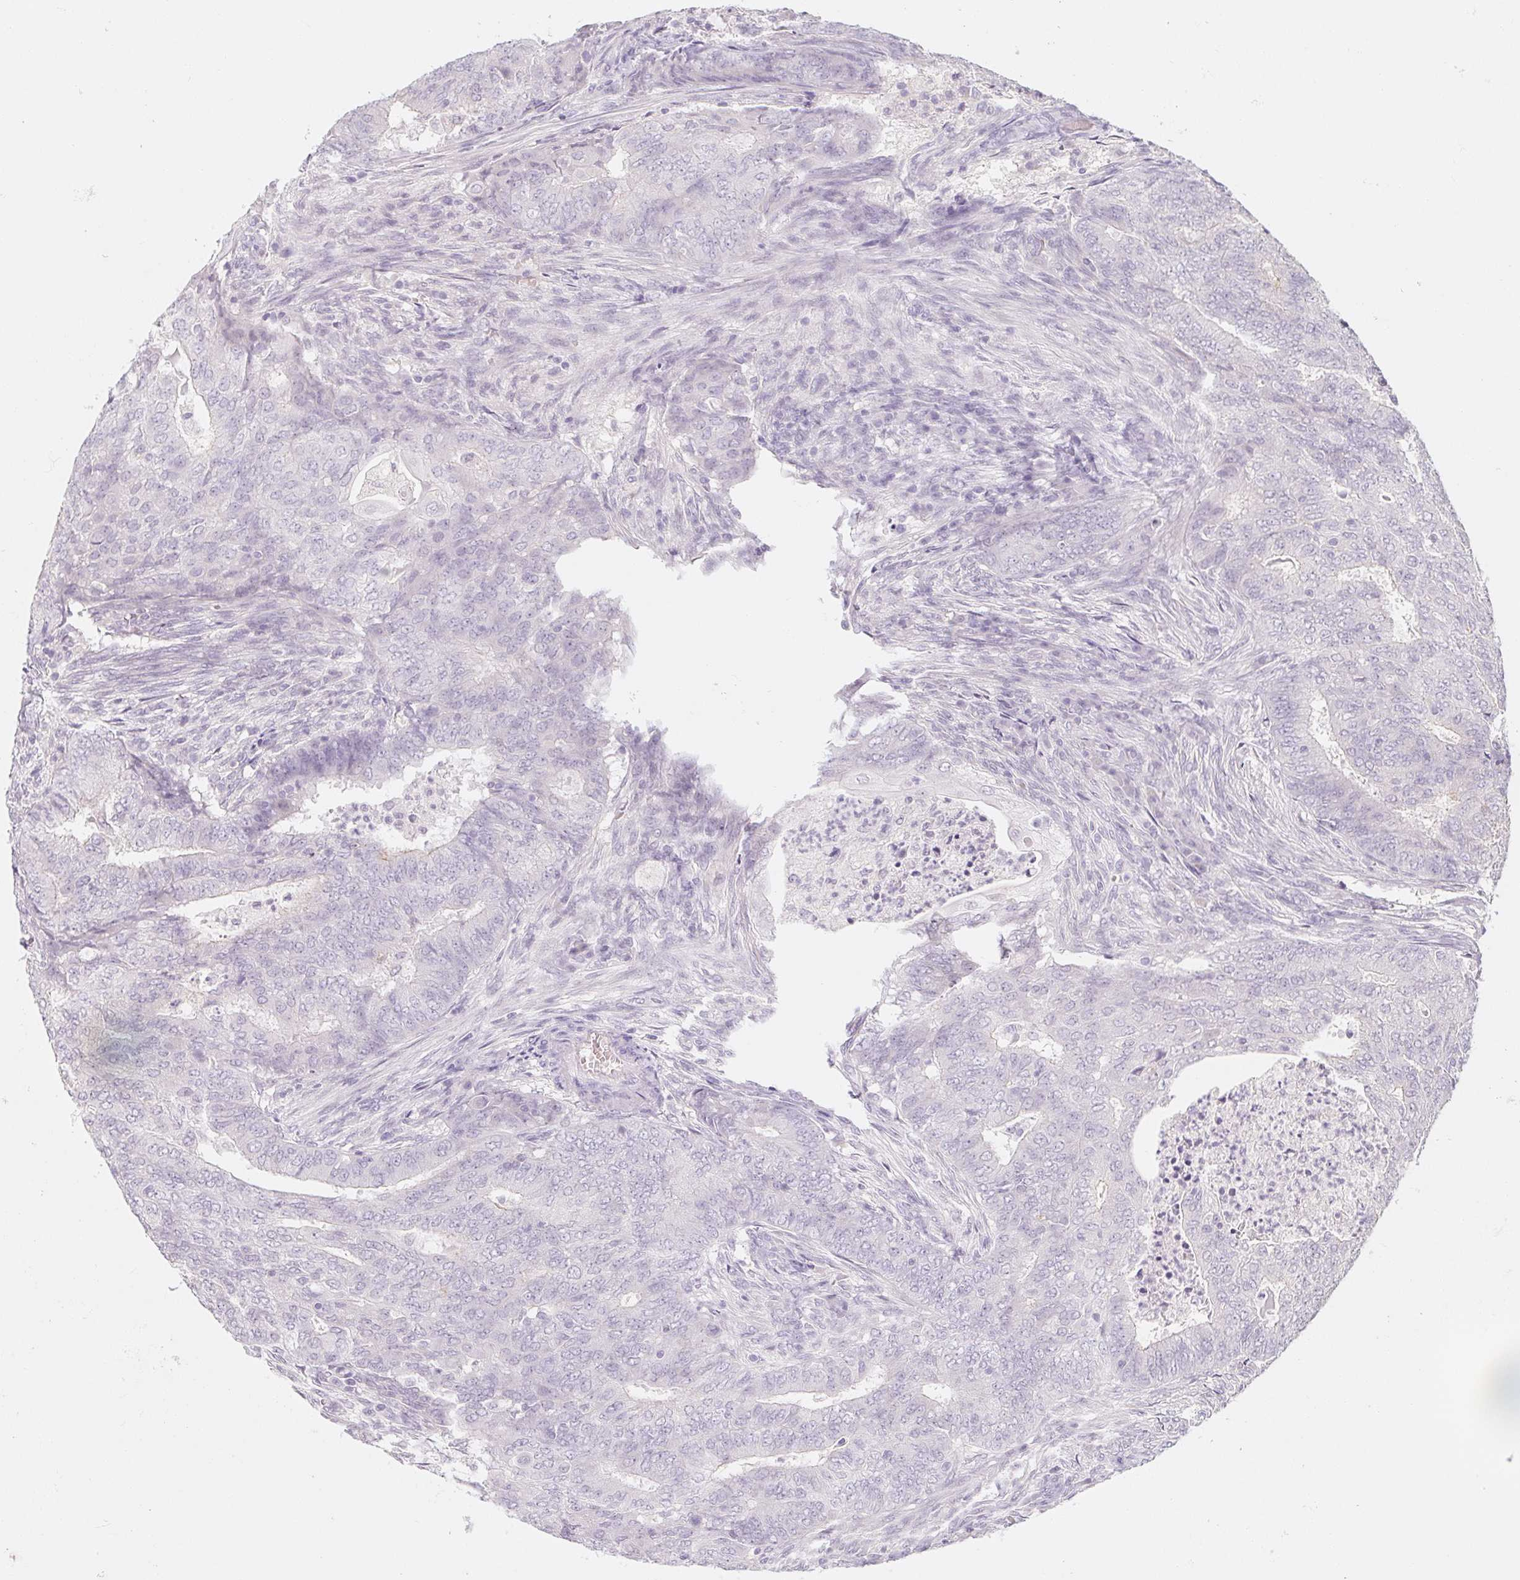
{"staining": {"intensity": "negative", "quantity": "none", "location": "none"}, "tissue": "endometrial cancer", "cell_type": "Tumor cells", "image_type": "cancer", "snomed": [{"axis": "morphology", "description": "Adenocarcinoma, NOS"}, {"axis": "topography", "description": "Endometrium"}], "caption": "IHC of human adenocarcinoma (endometrial) exhibits no positivity in tumor cells.", "gene": "POU1F1", "patient": {"sex": "female", "age": 62}}